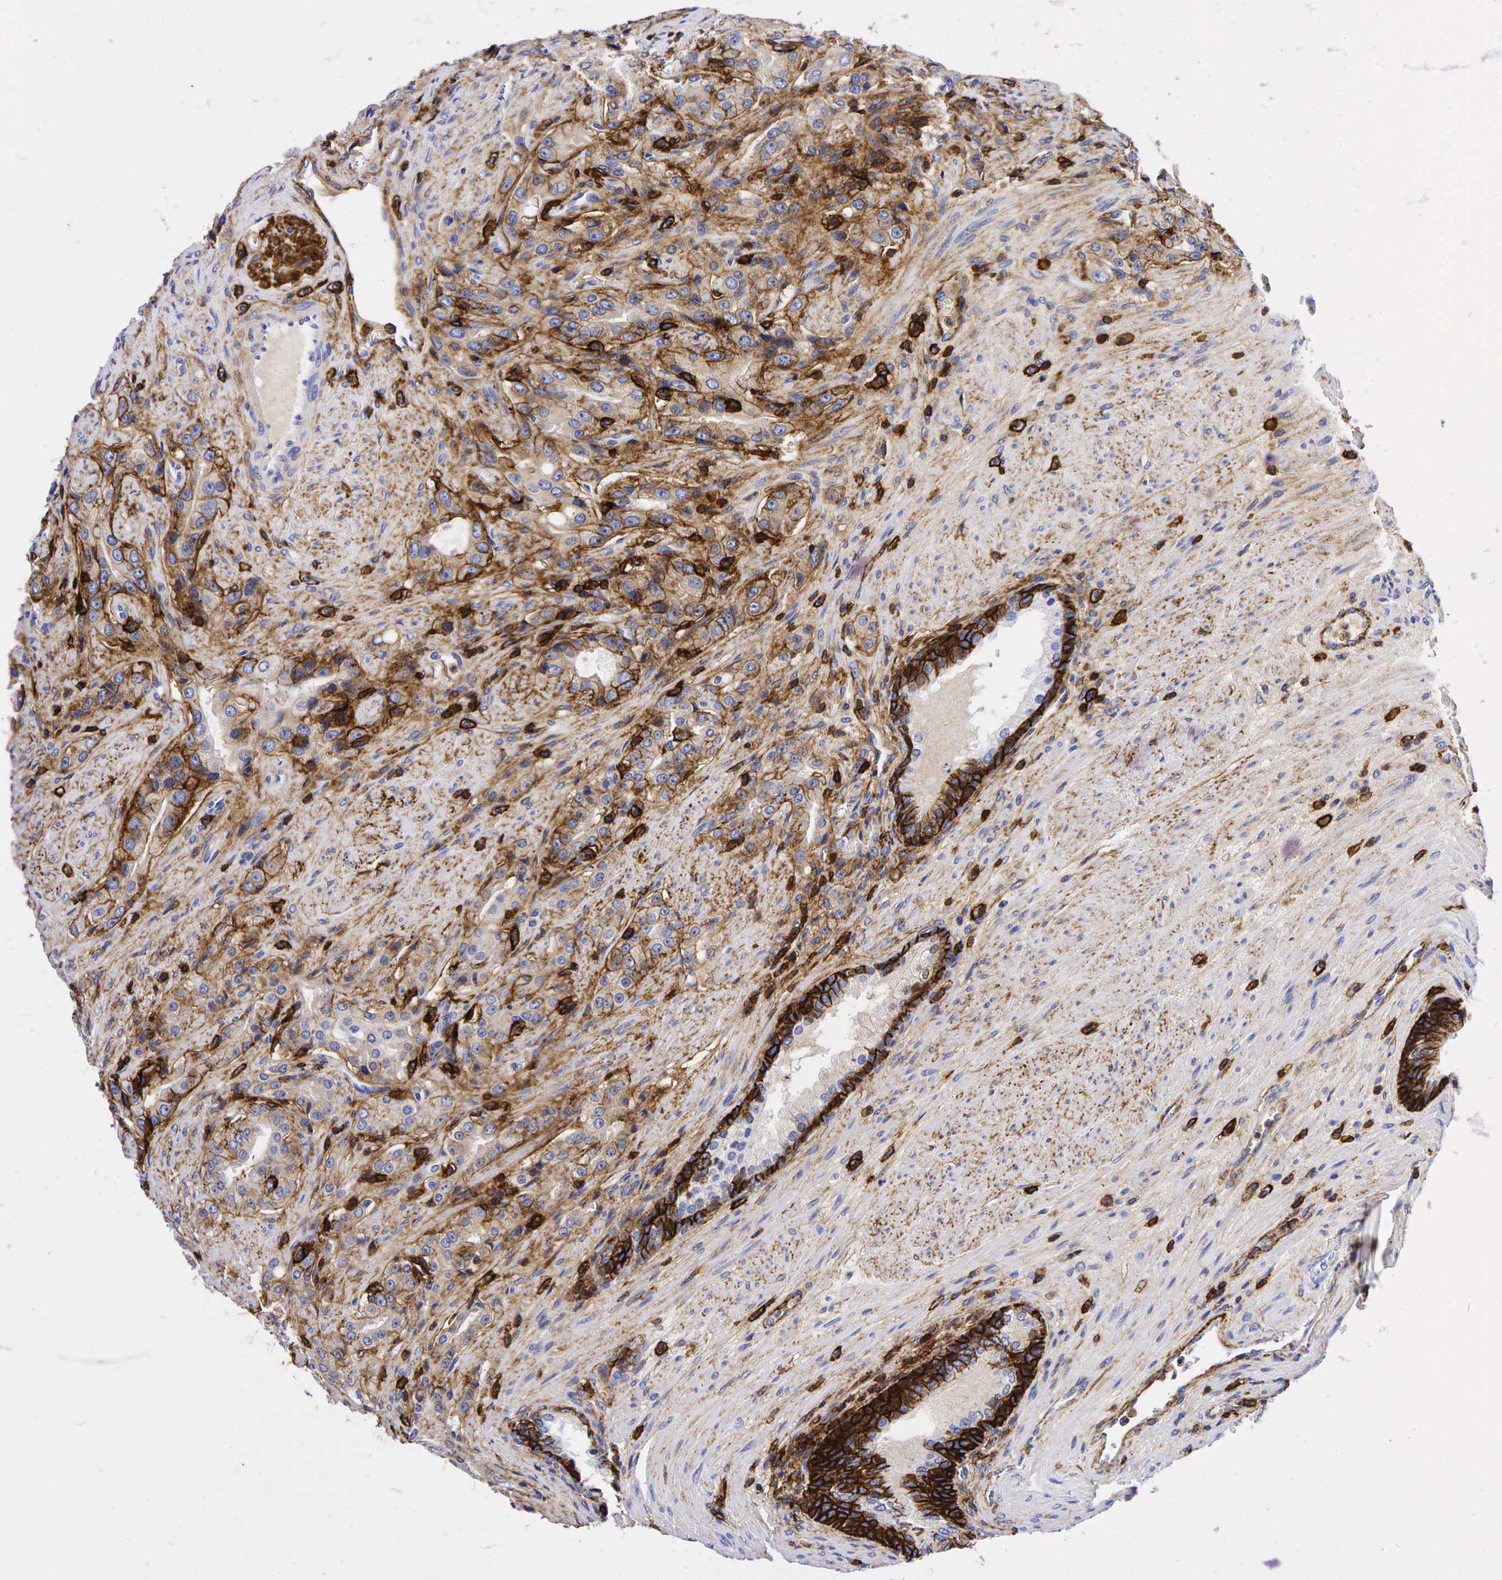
{"staining": {"intensity": "moderate", "quantity": "25%-75%", "location": "cytoplasmic/membranous"}, "tissue": "prostate cancer", "cell_type": "Tumor cells", "image_type": "cancer", "snomed": [{"axis": "morphology", "description": "Adenocarcinoma, Medium grade"}, {"axis": "topography", "description": "Prostate"}], "caption": "A photomicrograph of prostate cancer (adenocarcinoma (medium-grade)) stained for a protein displays moderate cytoplasmic/membranous brown staining in tumor cells. Nuclei are stained in blue.", "gene": "CD44", "patient": {"sex": "male", "age": 72}}